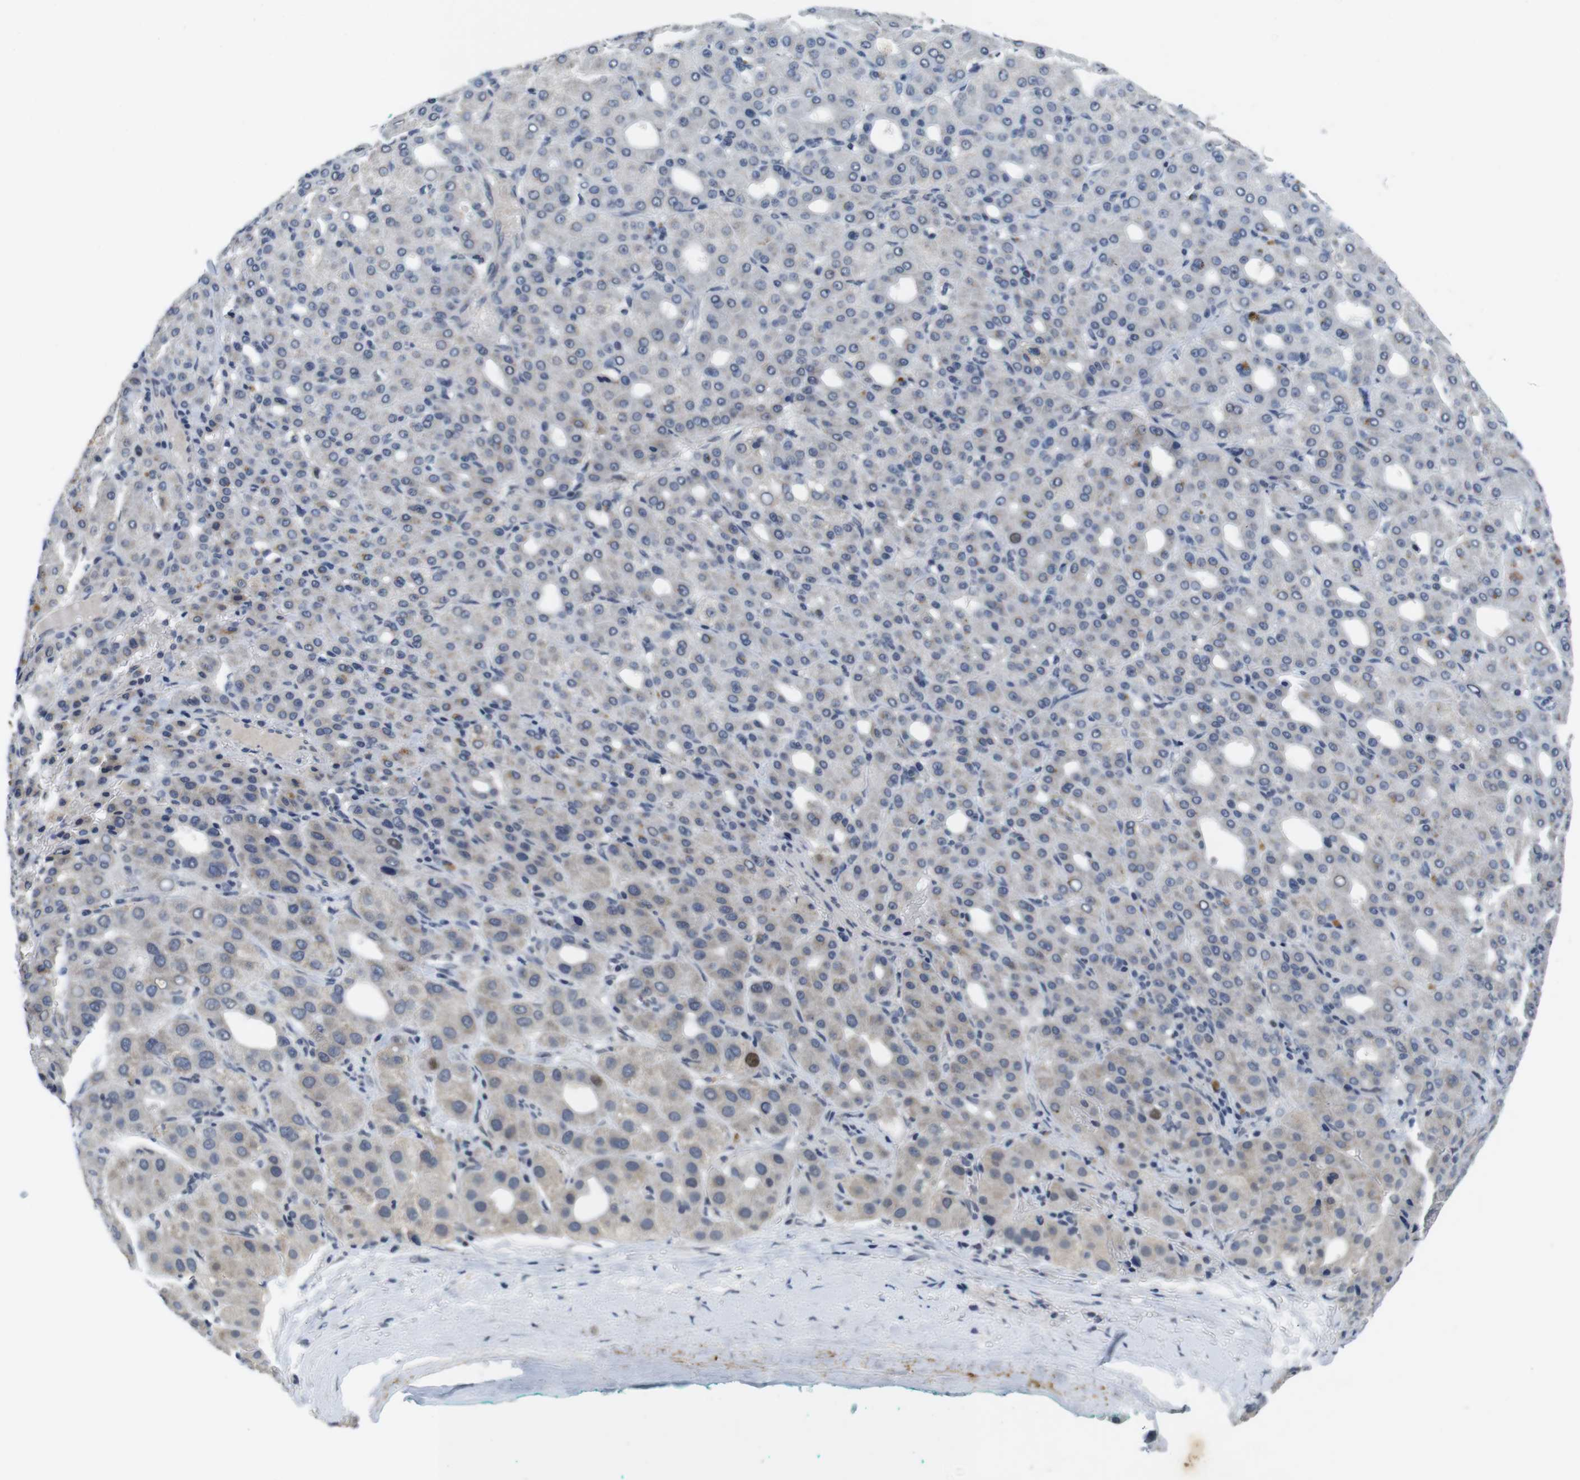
{"staining": {"intensity": "negative", "quantity": "none", "location": "none"}, "tissue": "liver cancer", "cell_type": "Tumor cells", "image_type": "cancer", "snomed": [{"axis": "morphology", "description": "Carcinoma, Hepatocellular, NOS"}, {"axis": "topography", "description": "Liver"}], "caption": "There is no significant positivity in tumor cells of liver cancer (hepatocellular carcinoma).", "gene": "SKP2", "patient": {"sex": "male", "age": 65}}